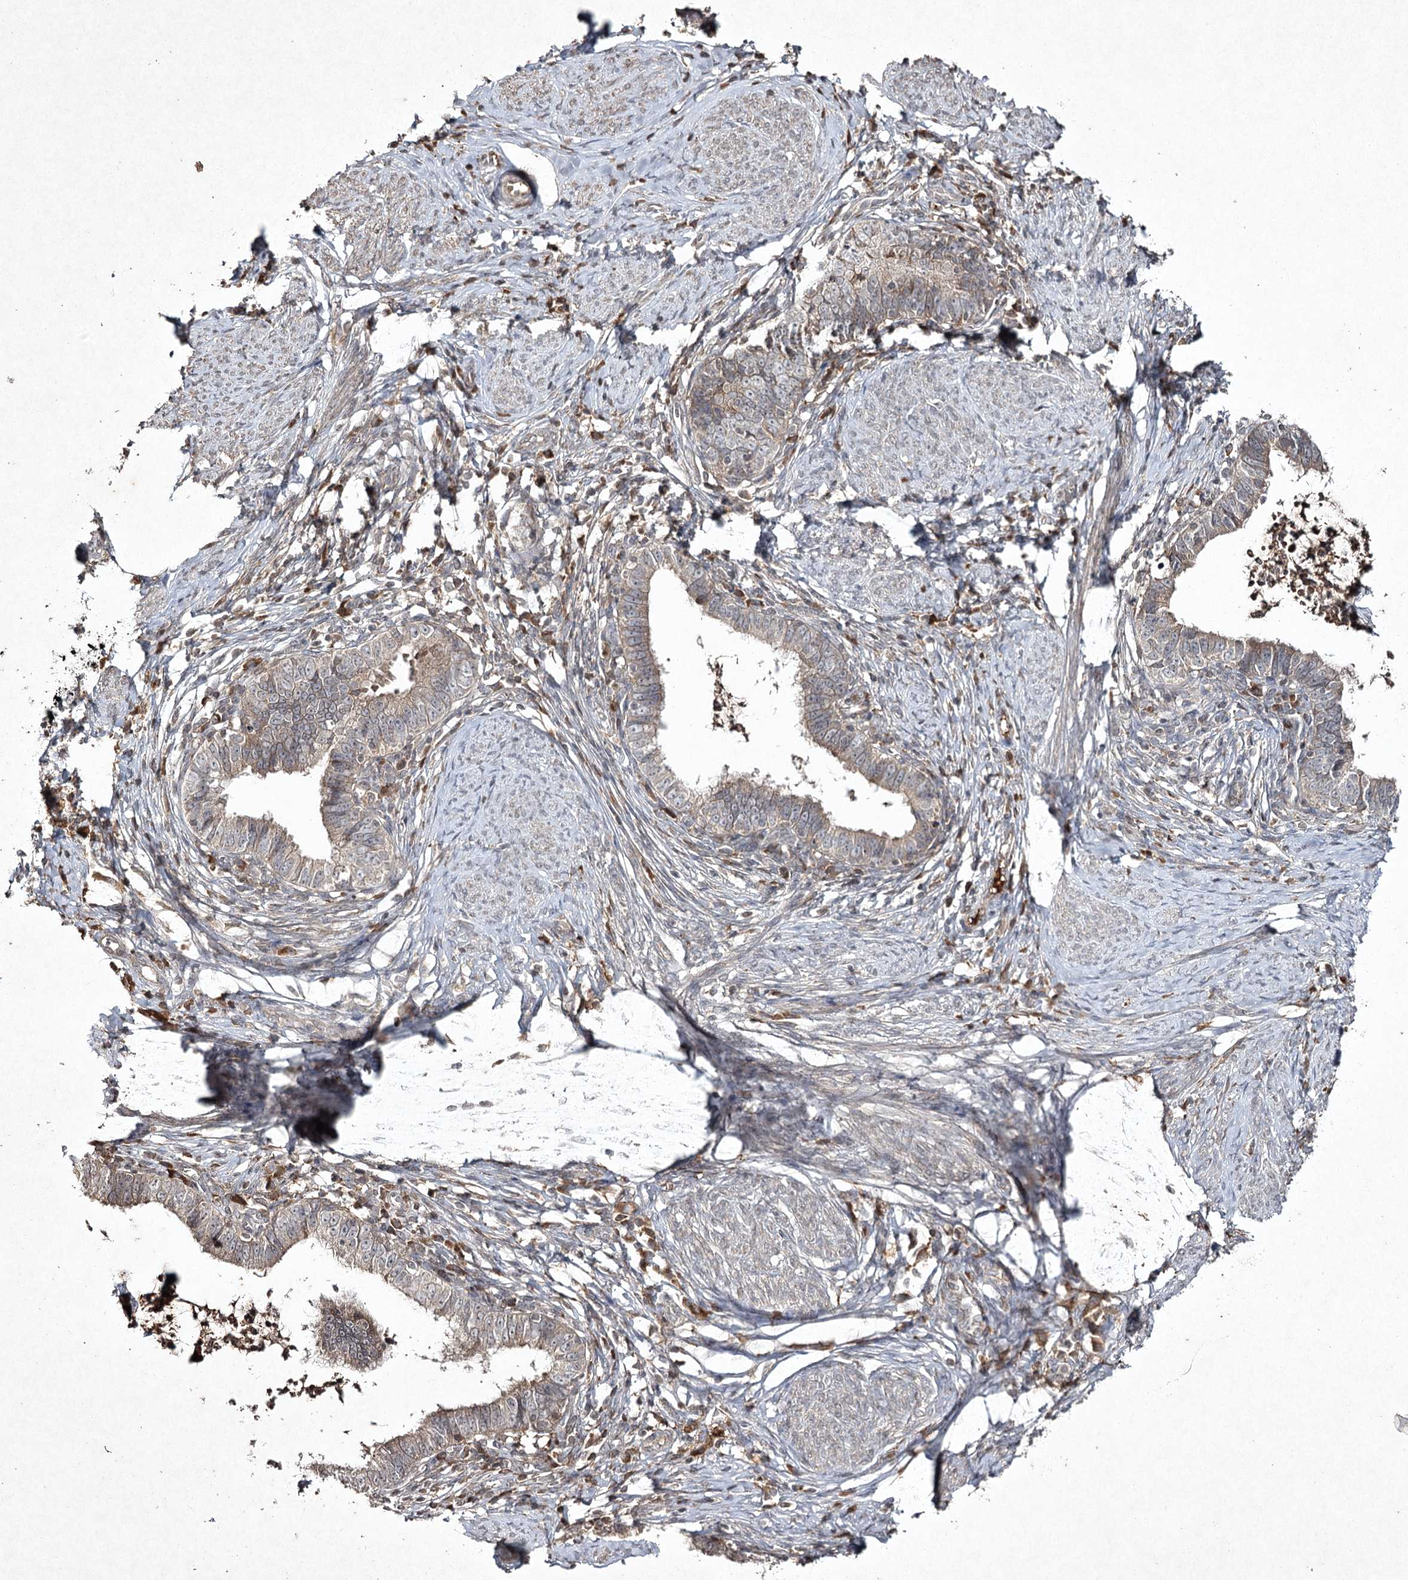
{"staining": {"intensity": "weak", "quantity": "<25%", "location": "cytoplasmic/membranous"}, "tissue": "cervical cancer", "cell_type": "Tumor cells", "image_type": "cancer", "snomed": [{"axis": "morphology", "description": "Adenocarcinoma, NOS"}, {"axis": "topography", "description": "Cervix"}], "caption": "A photomicrograph of human cervical cancer is negative for staining in tumor cells.", "gene": "CYP2B6", "patient": {"sex": "female", "age": 36}}